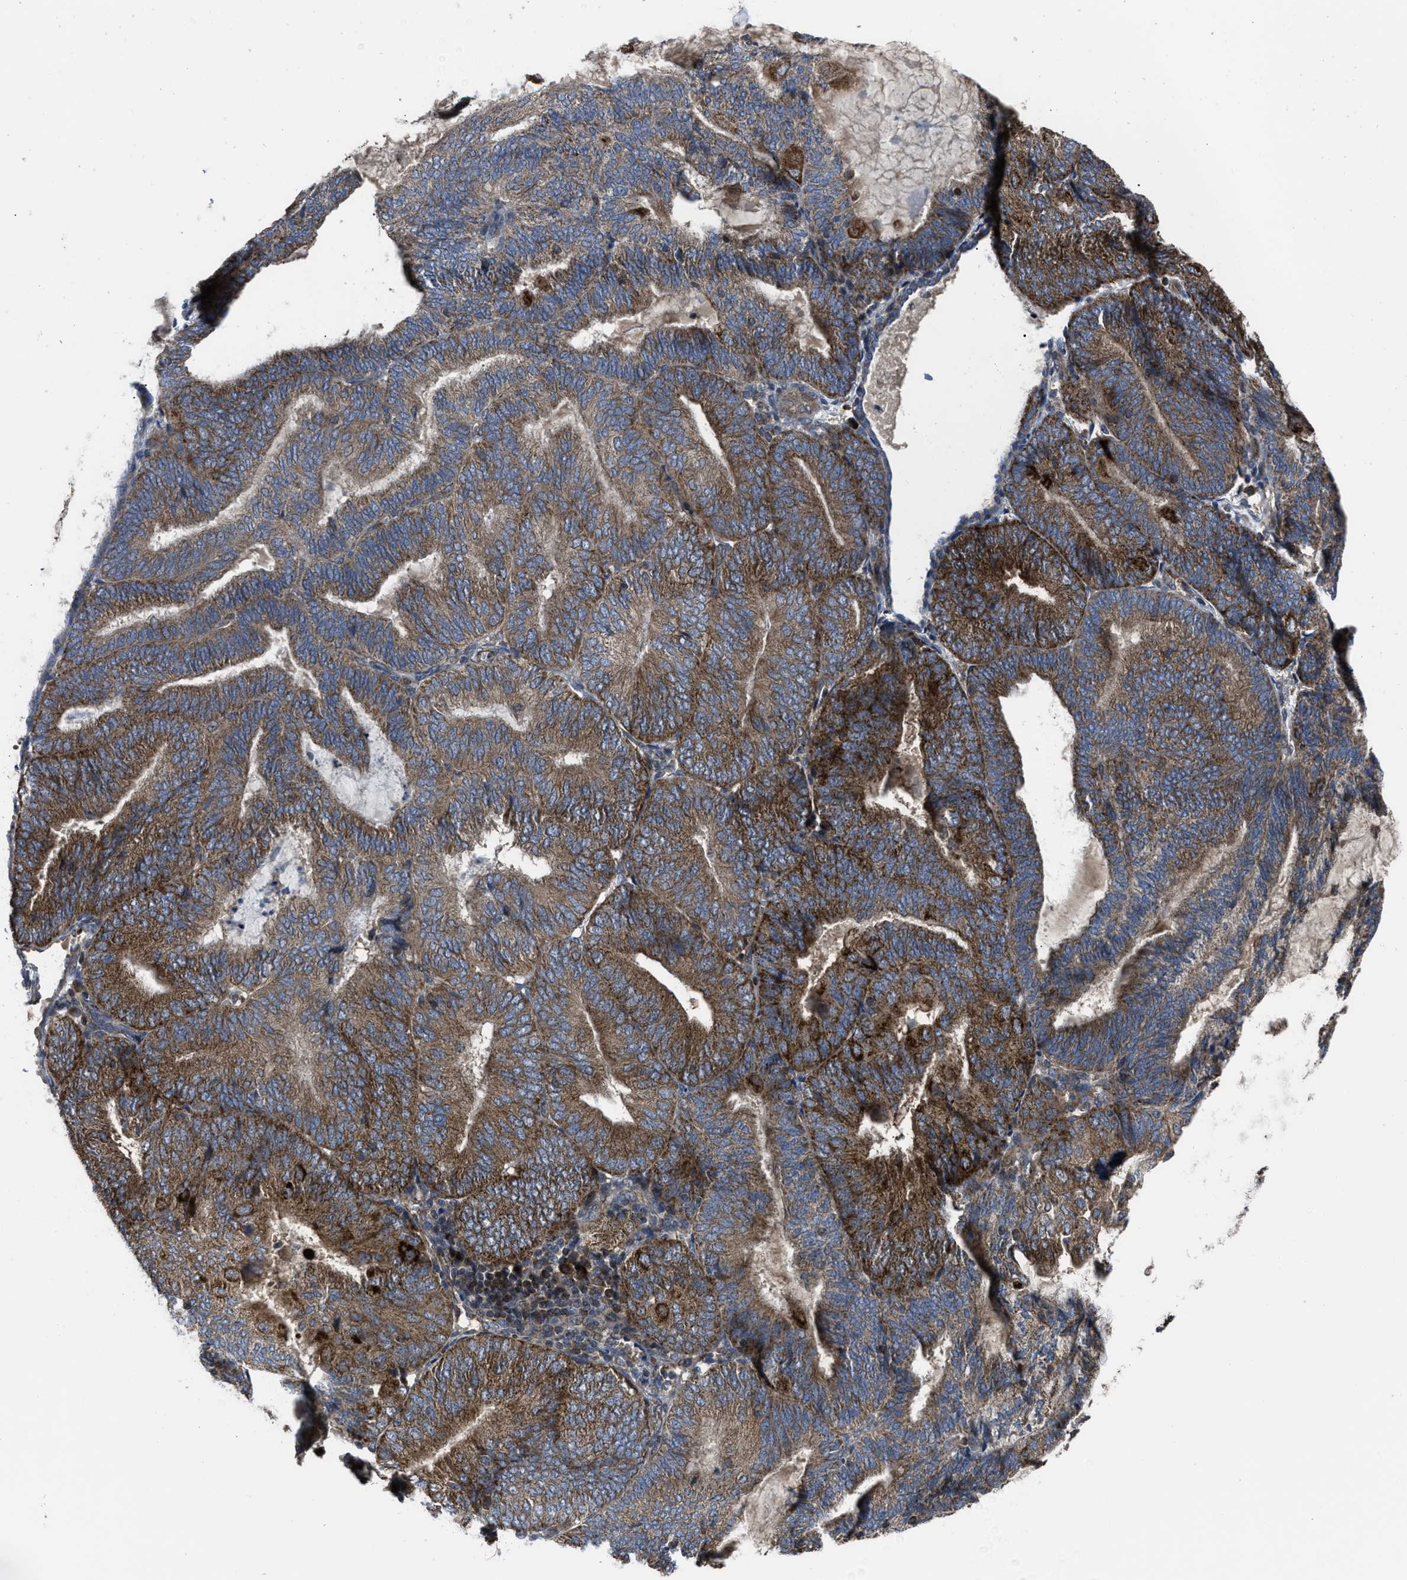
{"staining": {"intensity": "moderate", "quantity": ">75%", "location": "cytoplasmic/membranous"}, "tissue": "endometrial cancer", "cell_type": "Tumor cells", "image_type": "cancer", "snomed": [{"axis": "morphology", "description": "Adenocarcinoma, NOS"}, {"axis": "topography", "description": "Endometrium"}], "caption": "Immunohistochemistry (IHC) histopathology image of neoplastic tissue: adenocarcinoma (endometrial) stained using IHC exhibits medium levels of moderate protein expression localized specifically in the cytoplasmic/membranous of tumor cells, appearing as a cytoplasmic/membranous brown color.", "gene": "PASK", "patient": {"sex": "female", "age": 81}}